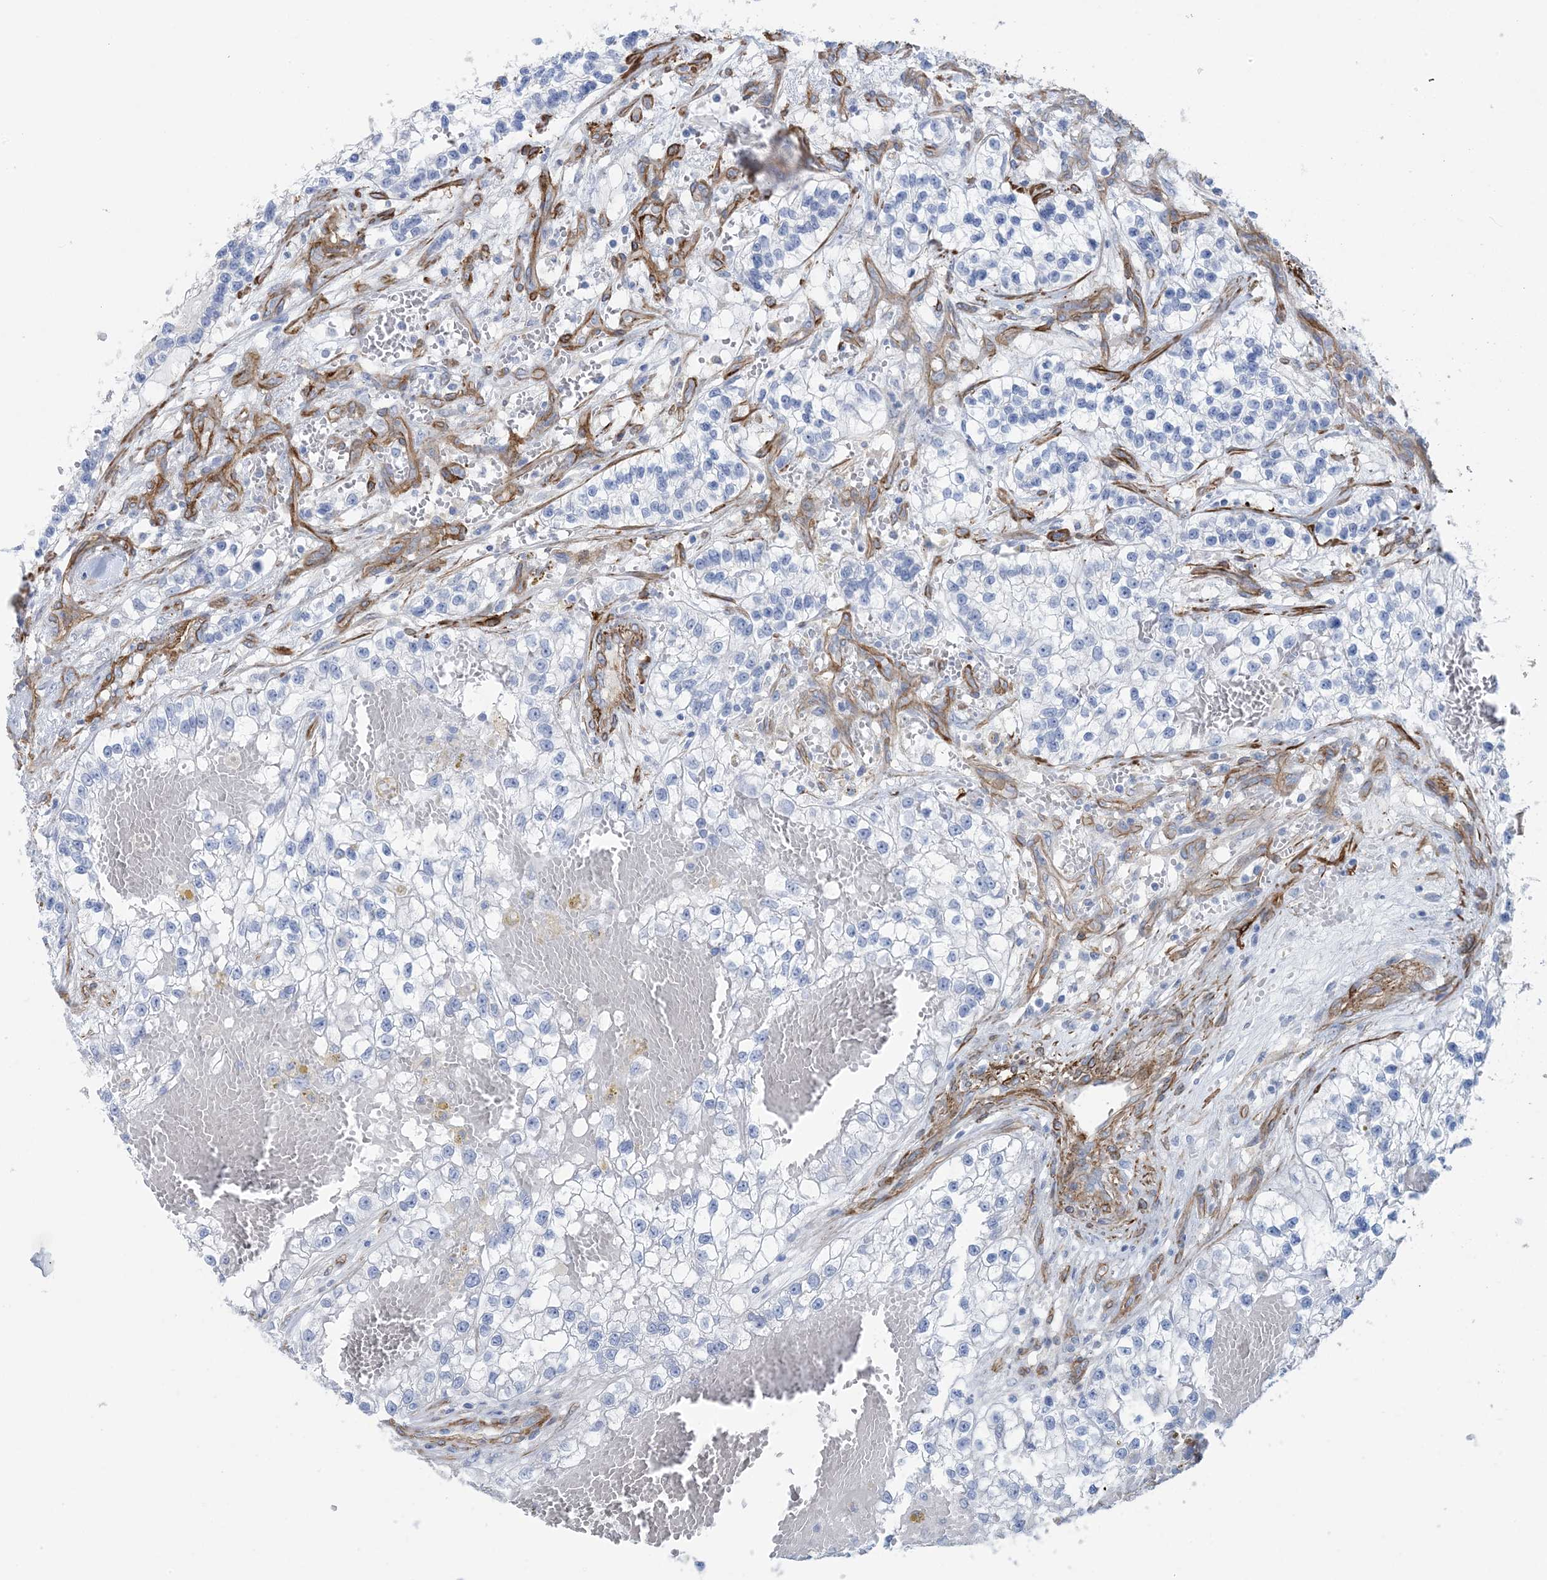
{"staining": {"intensity": "negative", "quantity": "none", "location": "none"}, "tissue": "renal cancer", "cell_type": "Tumor cells", "image_type": "cancer", "snomed": [{"axis": "morphology", "description": "Adenocarcinoma, NOS"}, {"axis": "topography", "description": "Kidney"}], "caption": "The image reveals no significant positivity in tumor cells of renal cancer.", "gene": "SHANK1", "patient": {"sex": "female", "age": 57}}